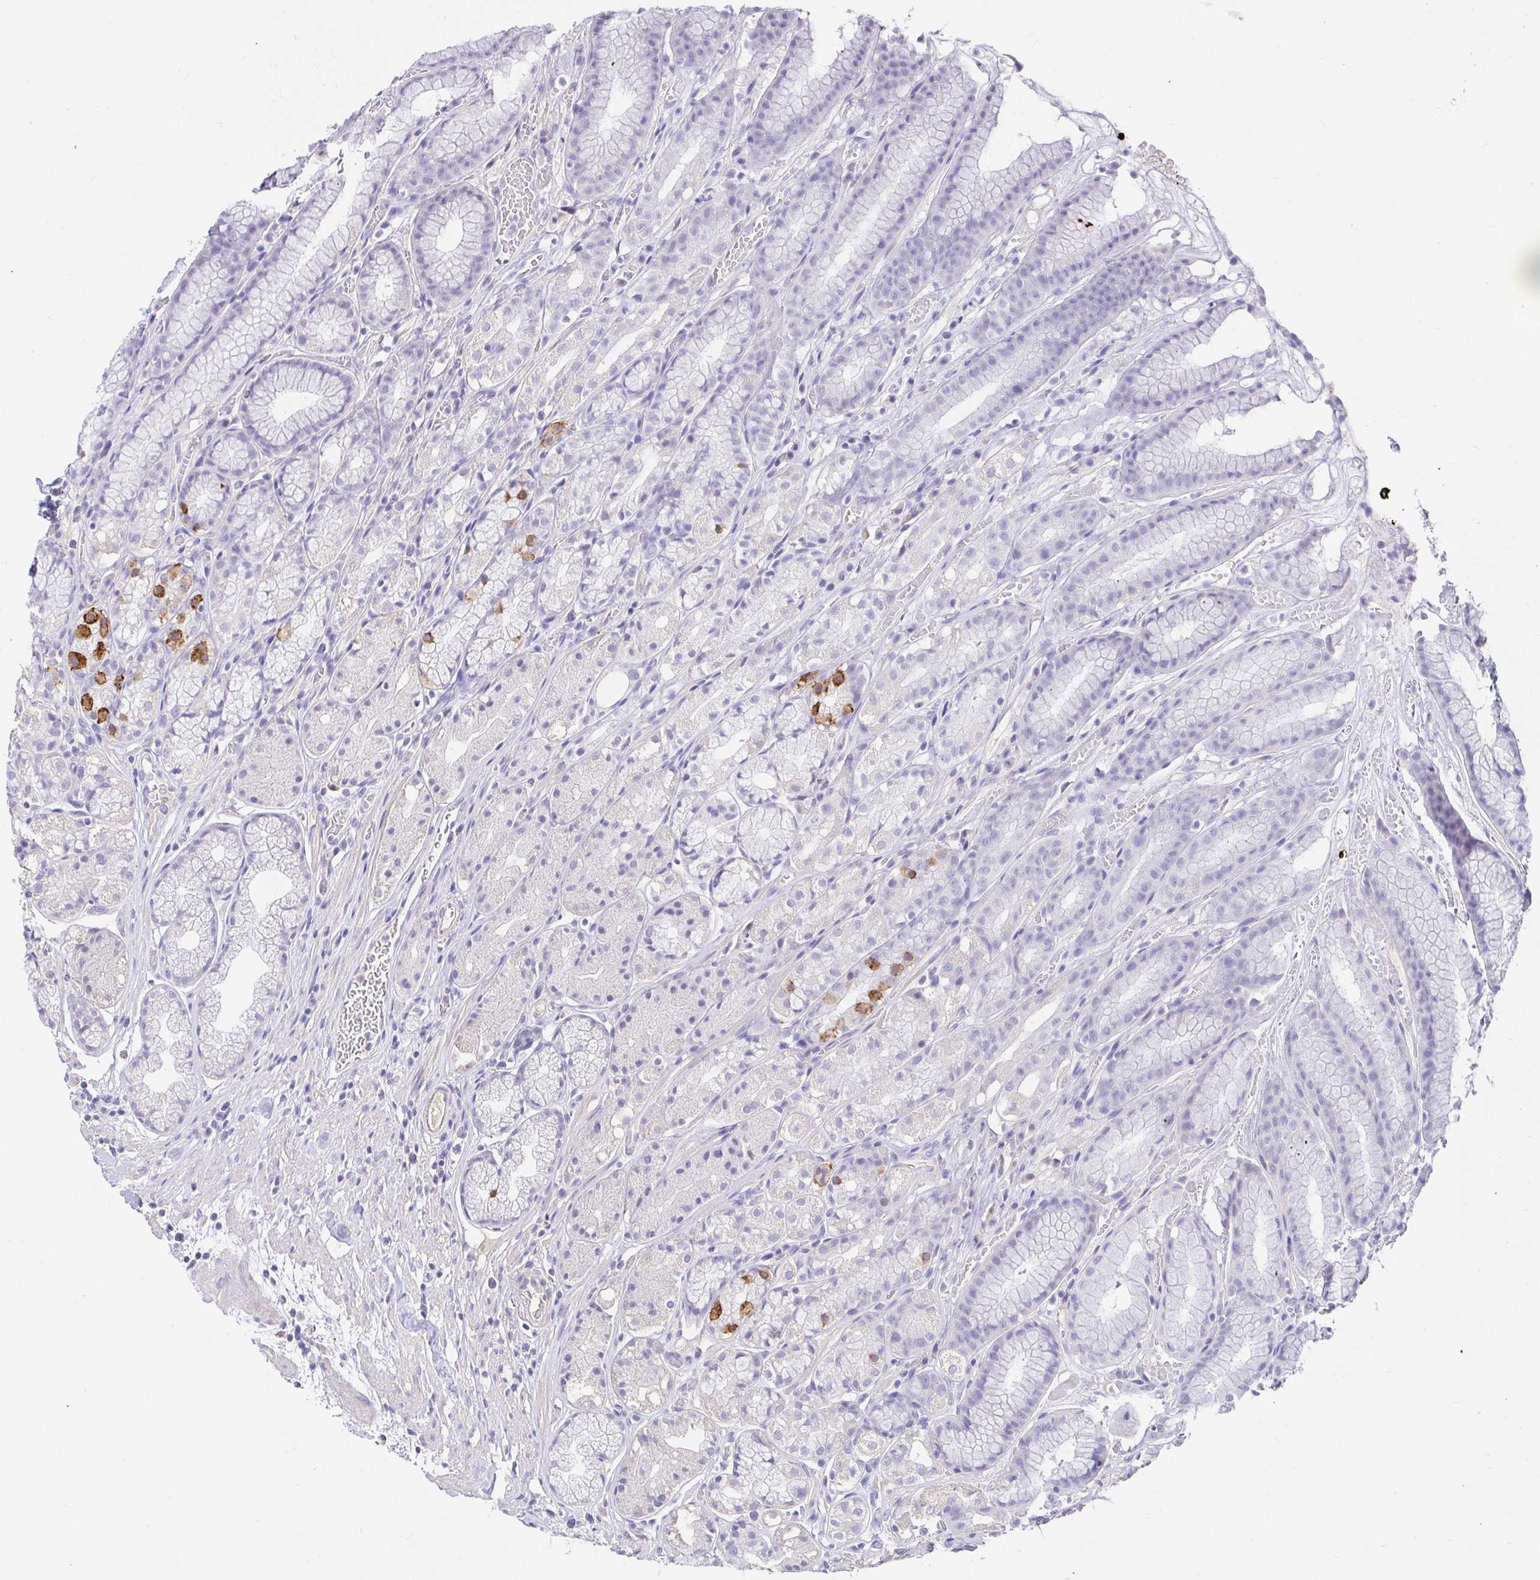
{"staining": {"intensity": "strong", "quantity": "<25%", "location": "cytoplasmic/membranous"}, "tissue": "stomach", "cell_type": "Glandular cells", "image_type": "normal", "snomed": [{"axis": "morphology", "description": "Normal tissue, NOS"}, {"axis": "topography", "description": "Smooth muscle"}, {"axis": "topography", "description": "Stomach"}], "caption": "Glandular cells exhibit medium levels of strong cytoplasmic/membranous expression in approximately <25% of cells in normal human stomach. Using DAB (3,3'-diaminobenzidine) (brown) and hematoxylin (blue) stains, captured at high magnification using brightfield microscopy.", "gene": "CDO1", "patient": {"sex": "male", "age": 70}}